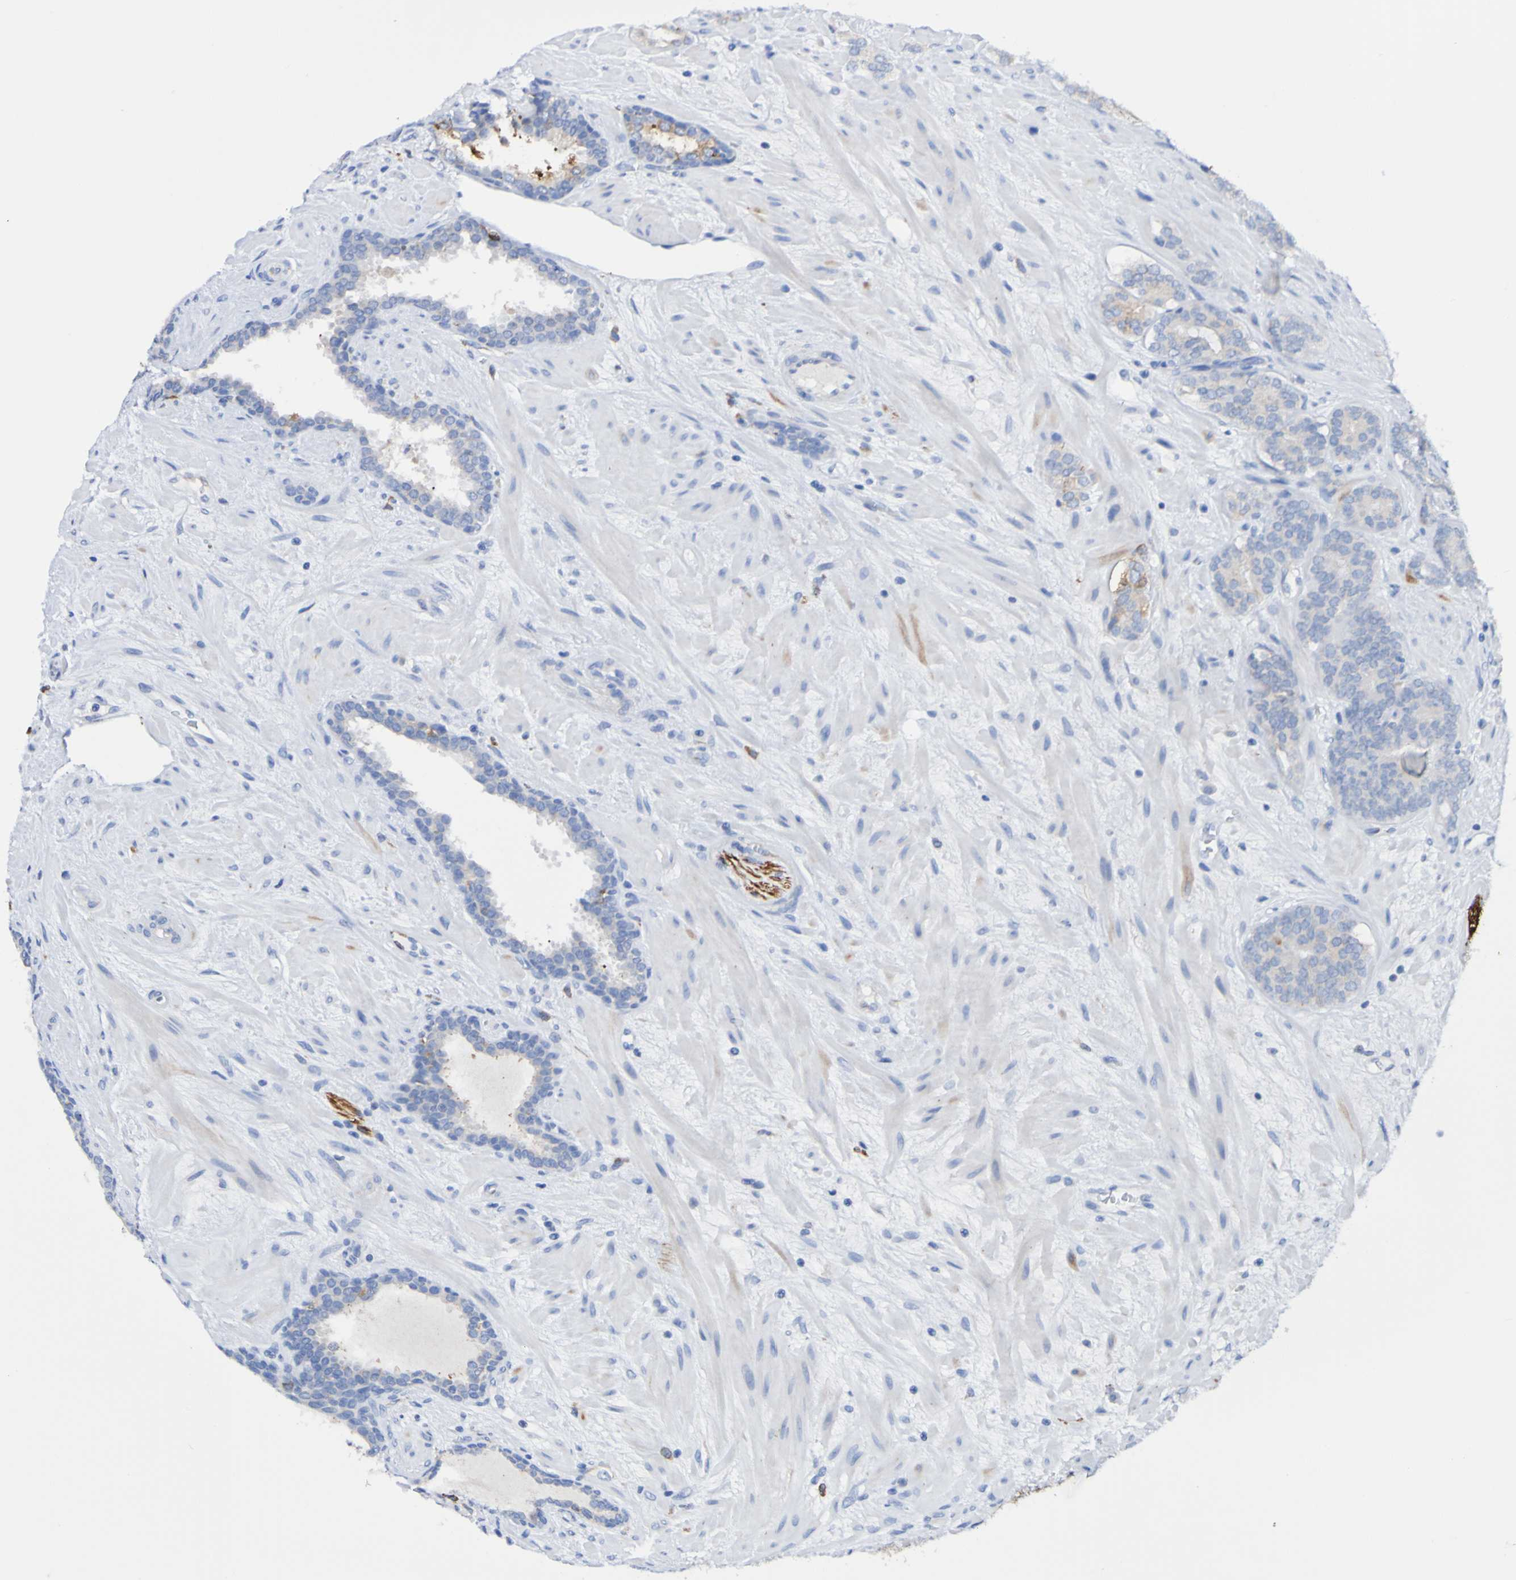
{"staining": {"intensity": "moderate", "quantity": "<25%", "location": "cytoplasmic/membranous"}, "tissue": "prostate cancer", "cell_type": "Tumor cells", "image_type": "cancer", "snomed": [{"axis": "morphology", "description": "Adenocarcinoma, Low grade"}, {"axis": "topography", "description": "Prostate"}], "caption": "Prostate cancer (low-grade adenocarcinoma) stained with immunohistochemistry (IHC) displays moderate cytoplasmic/membranous expression in approximately <25% of tumor cells.", "gene": "SEZ6", "patient": {"sex": "male", "age": 63}}